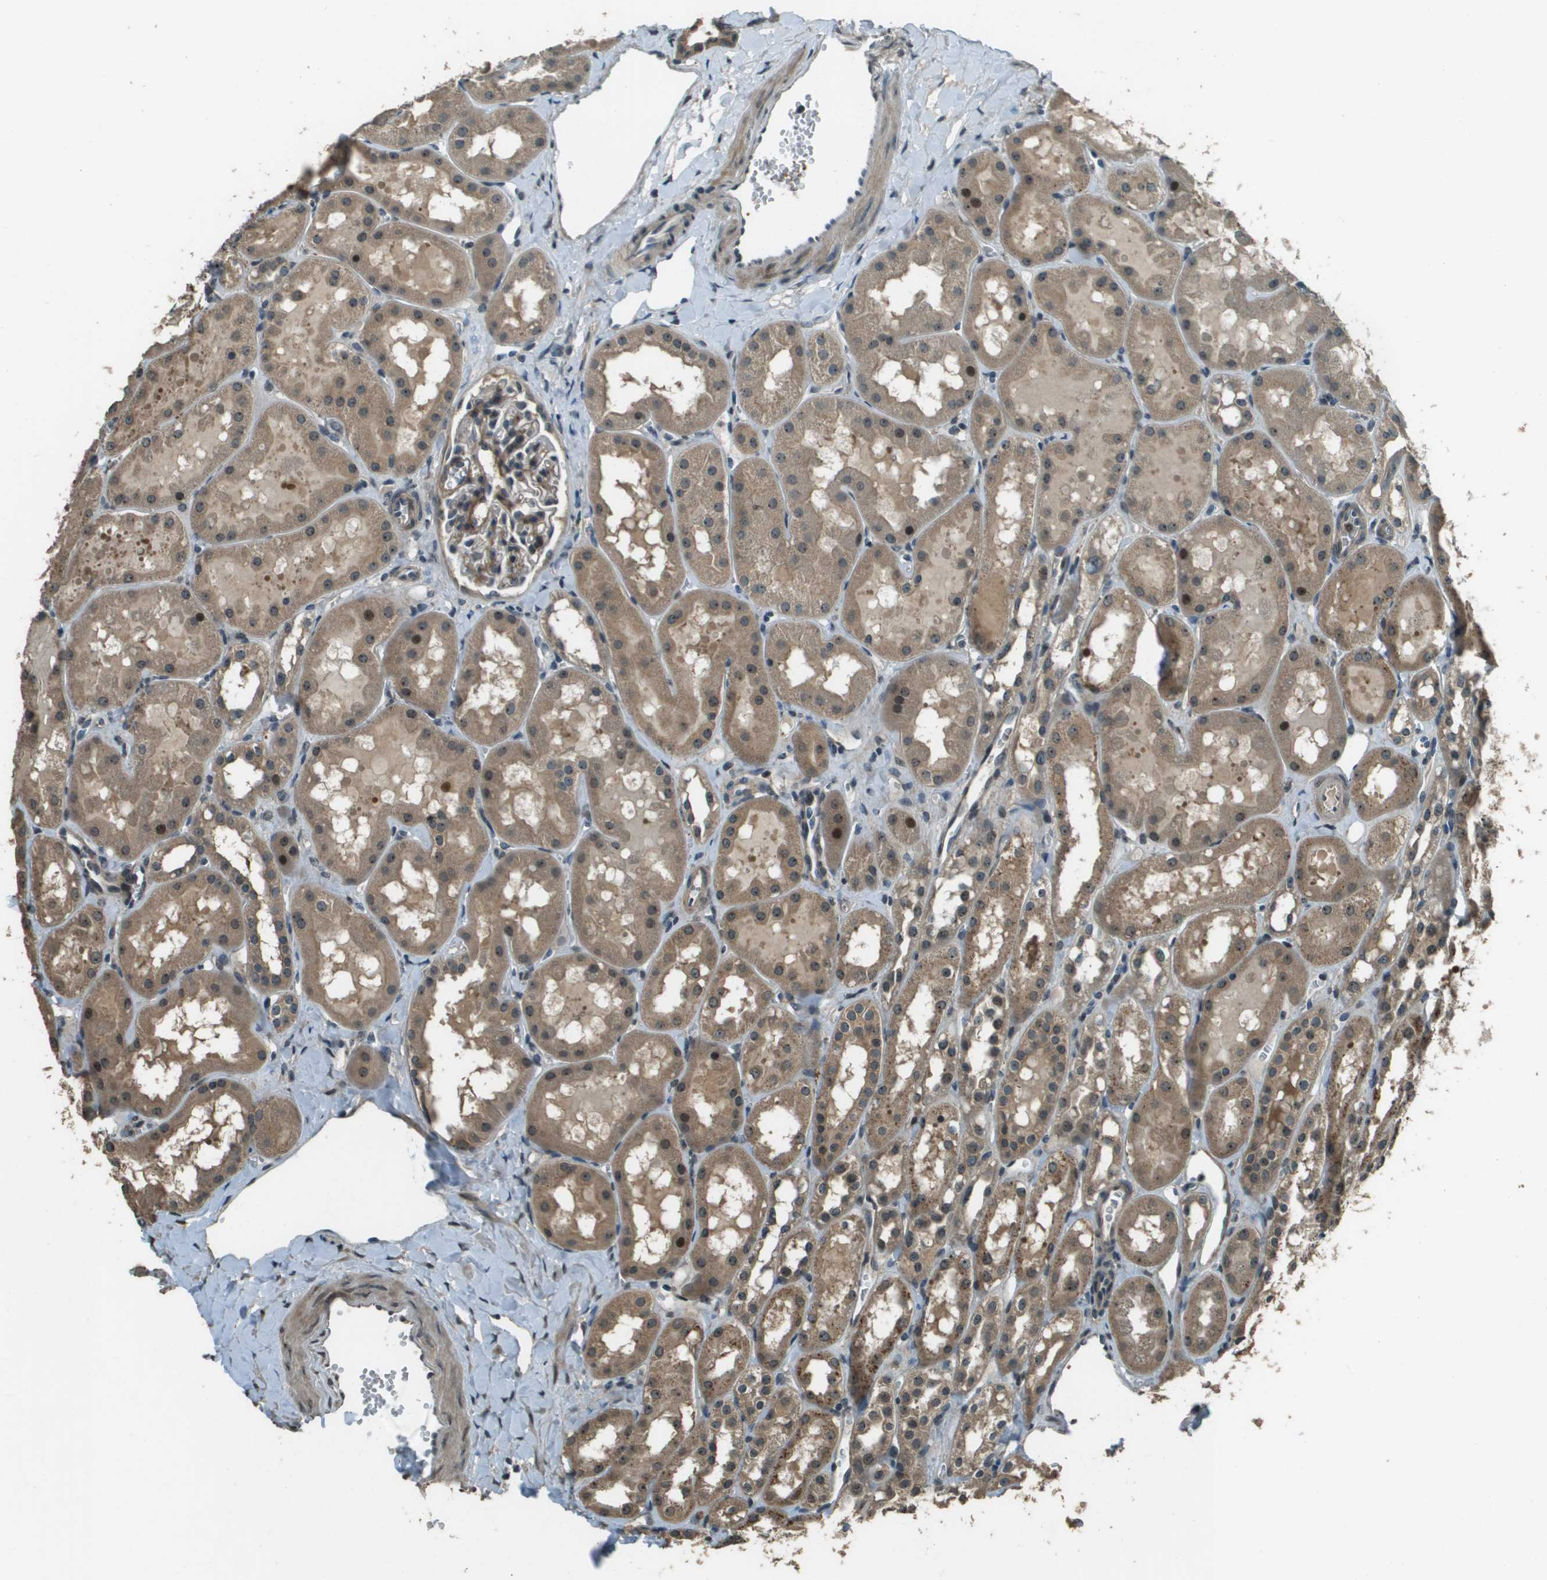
{"staining": {"intensity": "moderate", "quantity": "25%-75%", "location": "cytoplasmic/membranous"}, "tissue": "kidney", "cell_type": "Cells in glomeruli", "image_type": "normal", "snomed": [{"axis": "morphology", "description": "Normal tissue, NOS"}, {"axis": "topography", "description": "Kidney"}, {"axis": "topography", "description": "Urinary bladder"}], "caption": "A brown stain labels moderate cytoplasmic/membranous expression of a protein in cells in glomeruli of benign kidney.", "gene": "SDC3", "patient": {"sex": "male", "age": 16}}